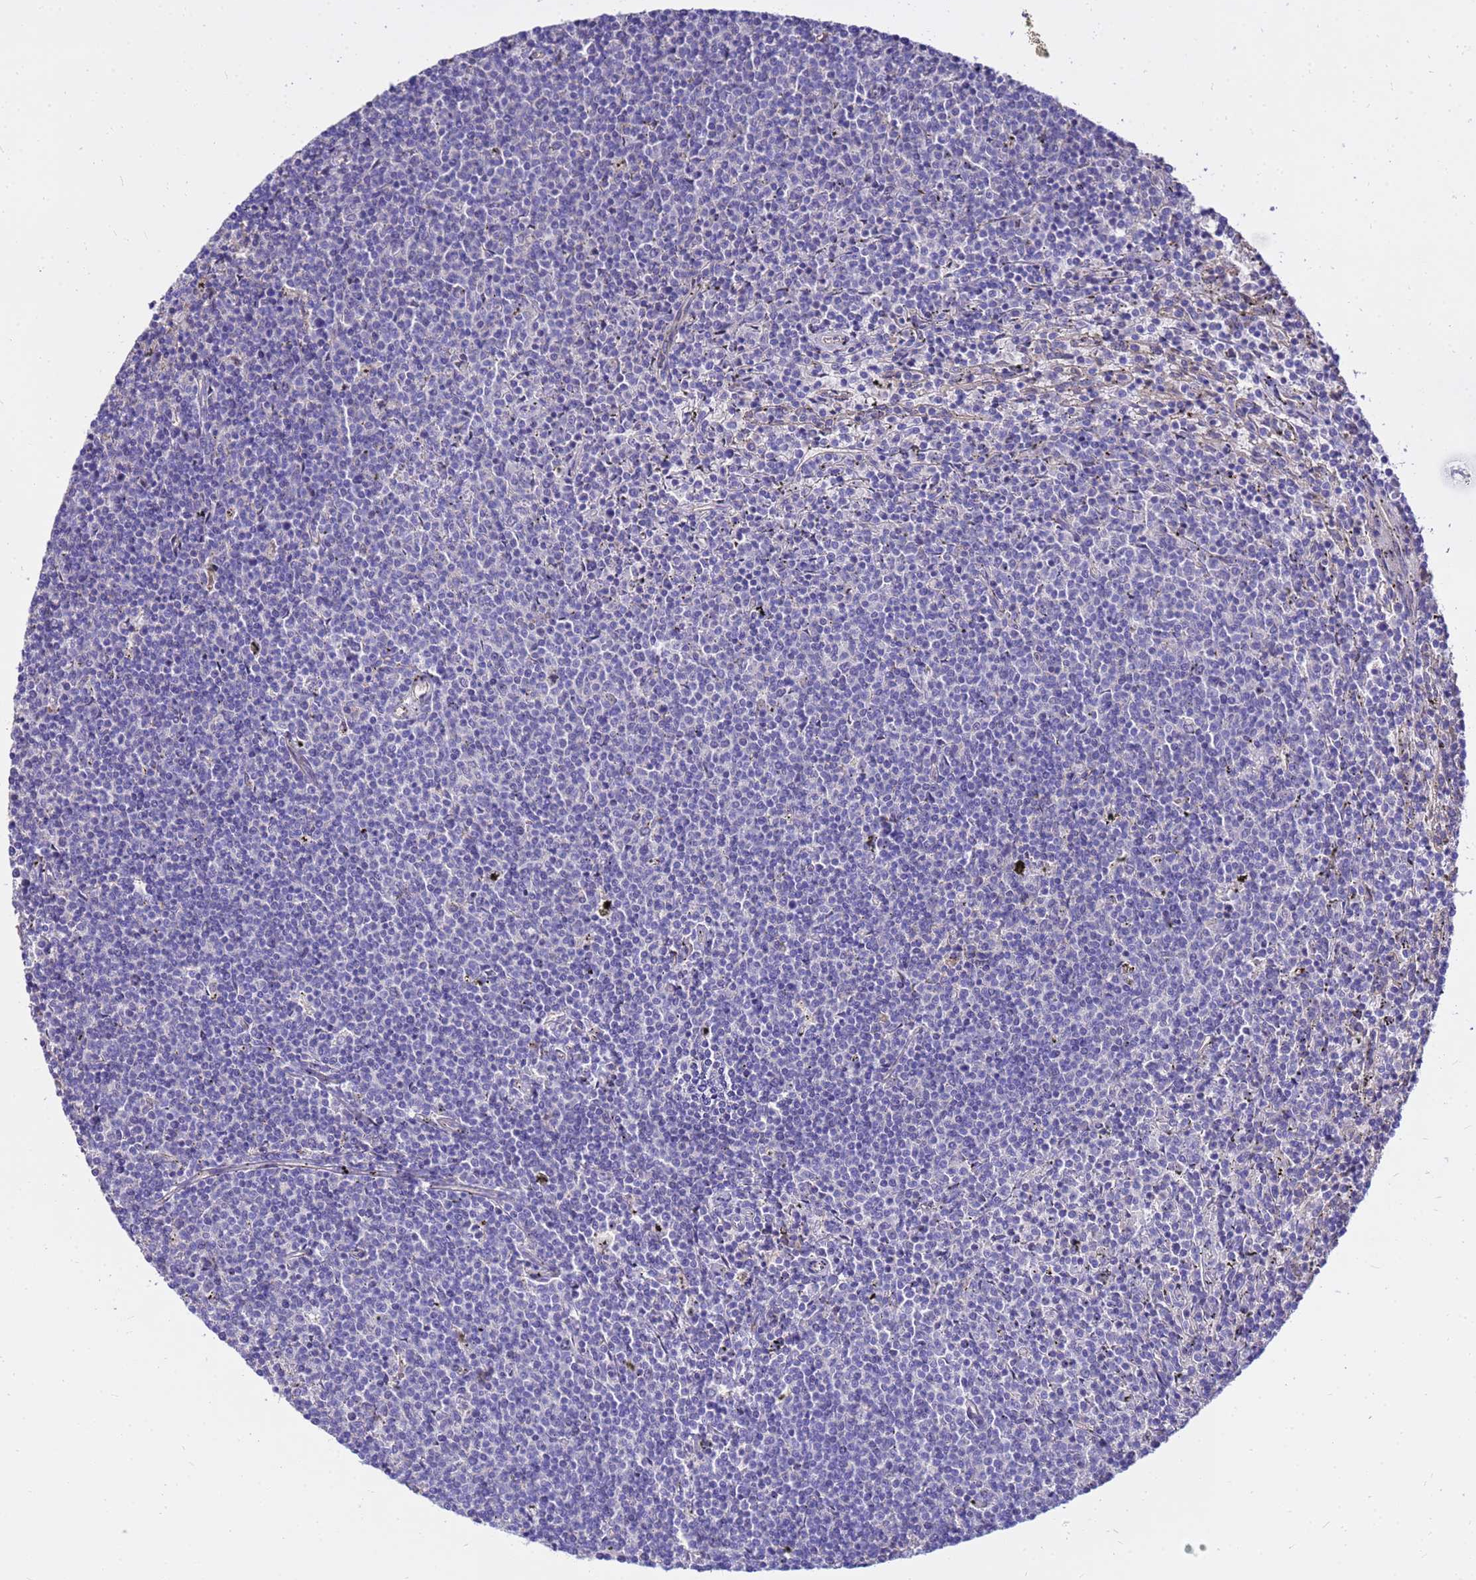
{"staining": {"intensity": "negative", "quantity": "none", "location": "none"}, "tissue": "lymphoma", "cell_type": "Tumor cells", "image_type": "cancer", "snomed": [{"axis": "morphology", "description": "Malignant lymphoma, non-Hodgkin's type, Low grade"}, {"axis": "topography", "description": "Spleen"}], "caption": "Immunohistochemistry (IHC) of human lymphoma displays no staining in tumor cells.", "gene": "HERC5", "patient": {"sex": "female", "age": 50}}